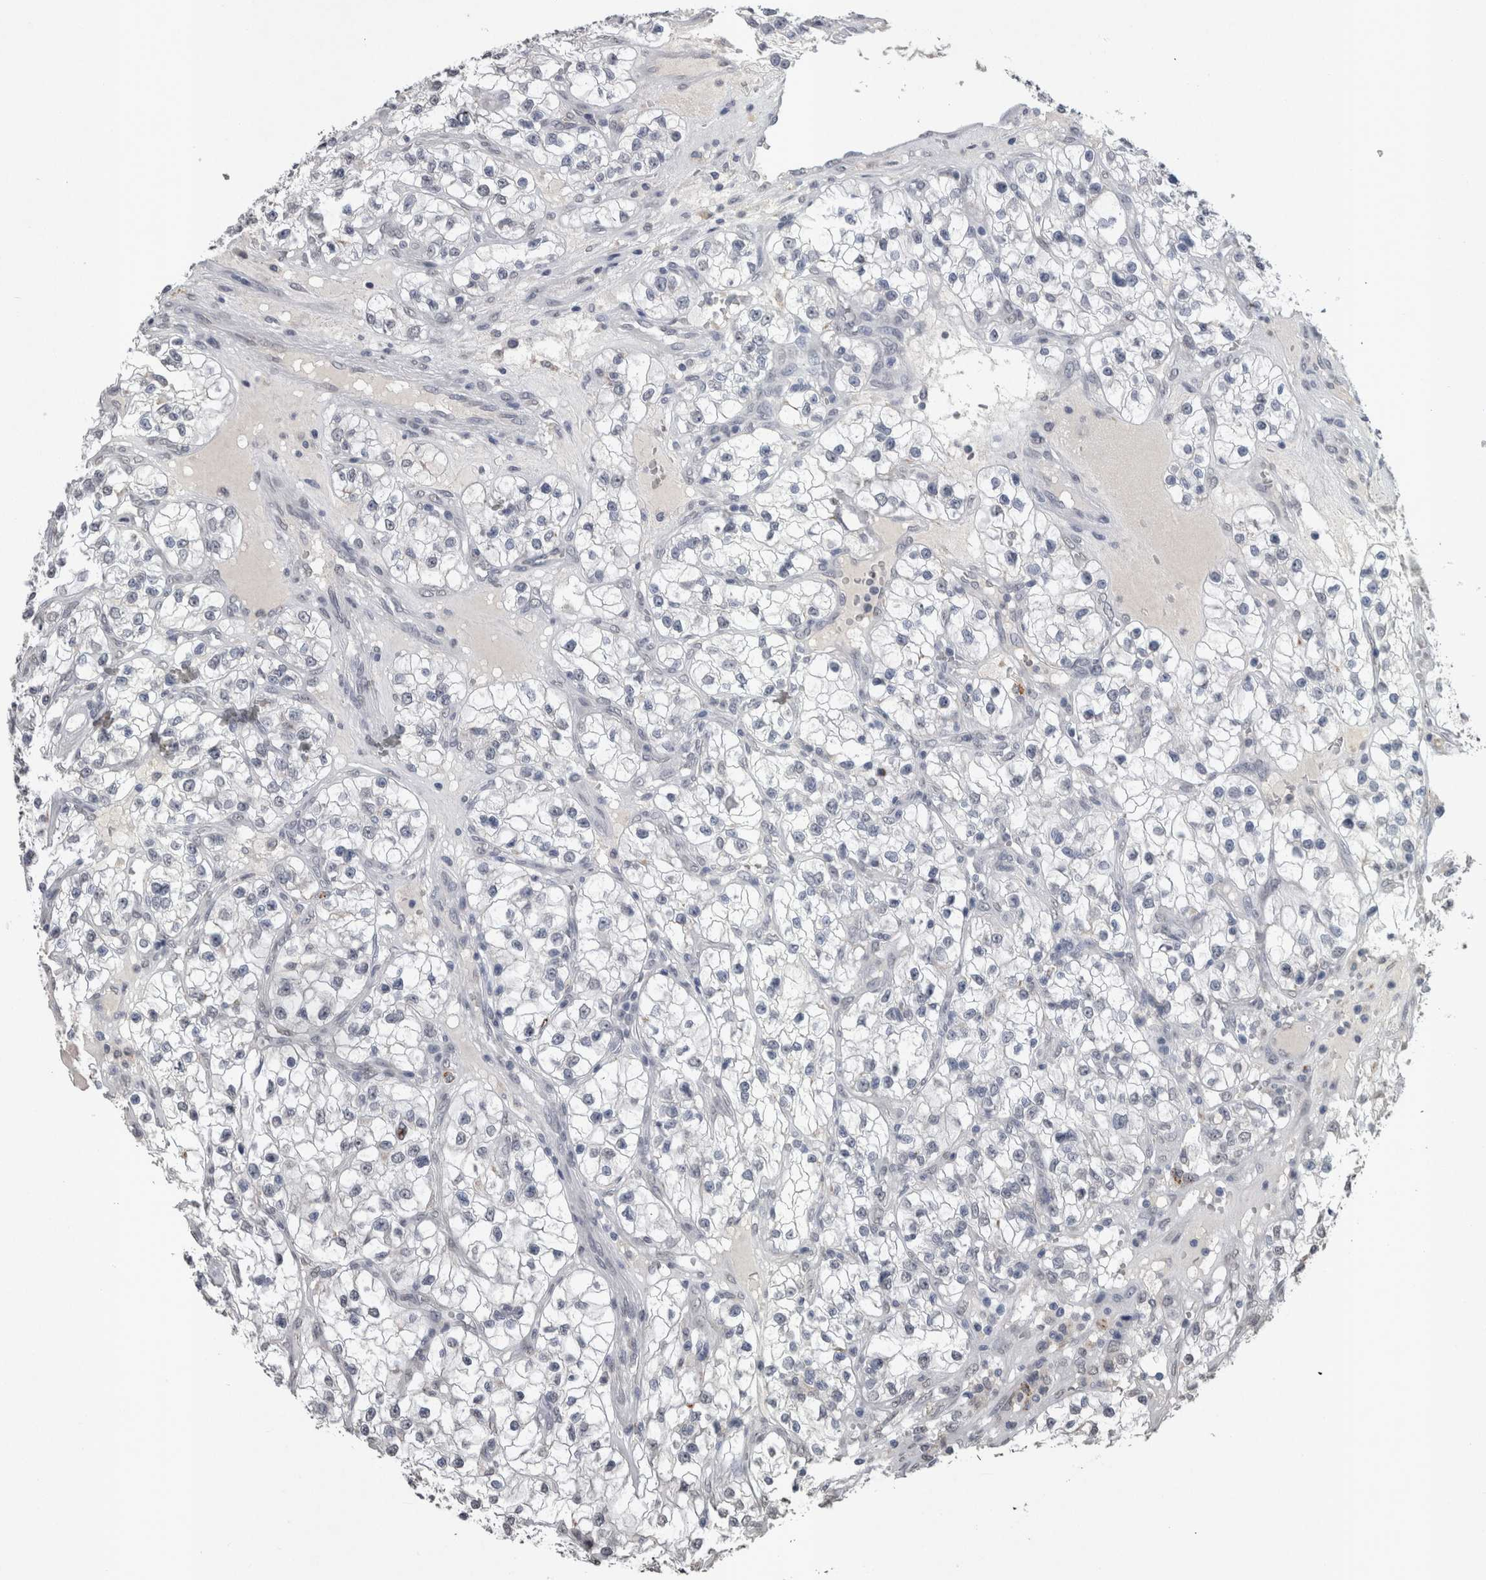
{"staining": {"intensity": "negative", "quantity": "none", "location": "none"}, "tissue": "renal cancer", "cell_type": "Tumor cells", "image_type": "cancer", "snomed": [{"axis": "morphology", "description": "Adenocarcinoma, NOS"}, {"axis": "topography", "description": "Kidney"}], "caption": "Immunohistochemistry image of renal cancer stained for a protein (brown), which displays no expression in tumor cells.", "gene": "PAX5", "patient": {"sex": "female", "age": 57}}